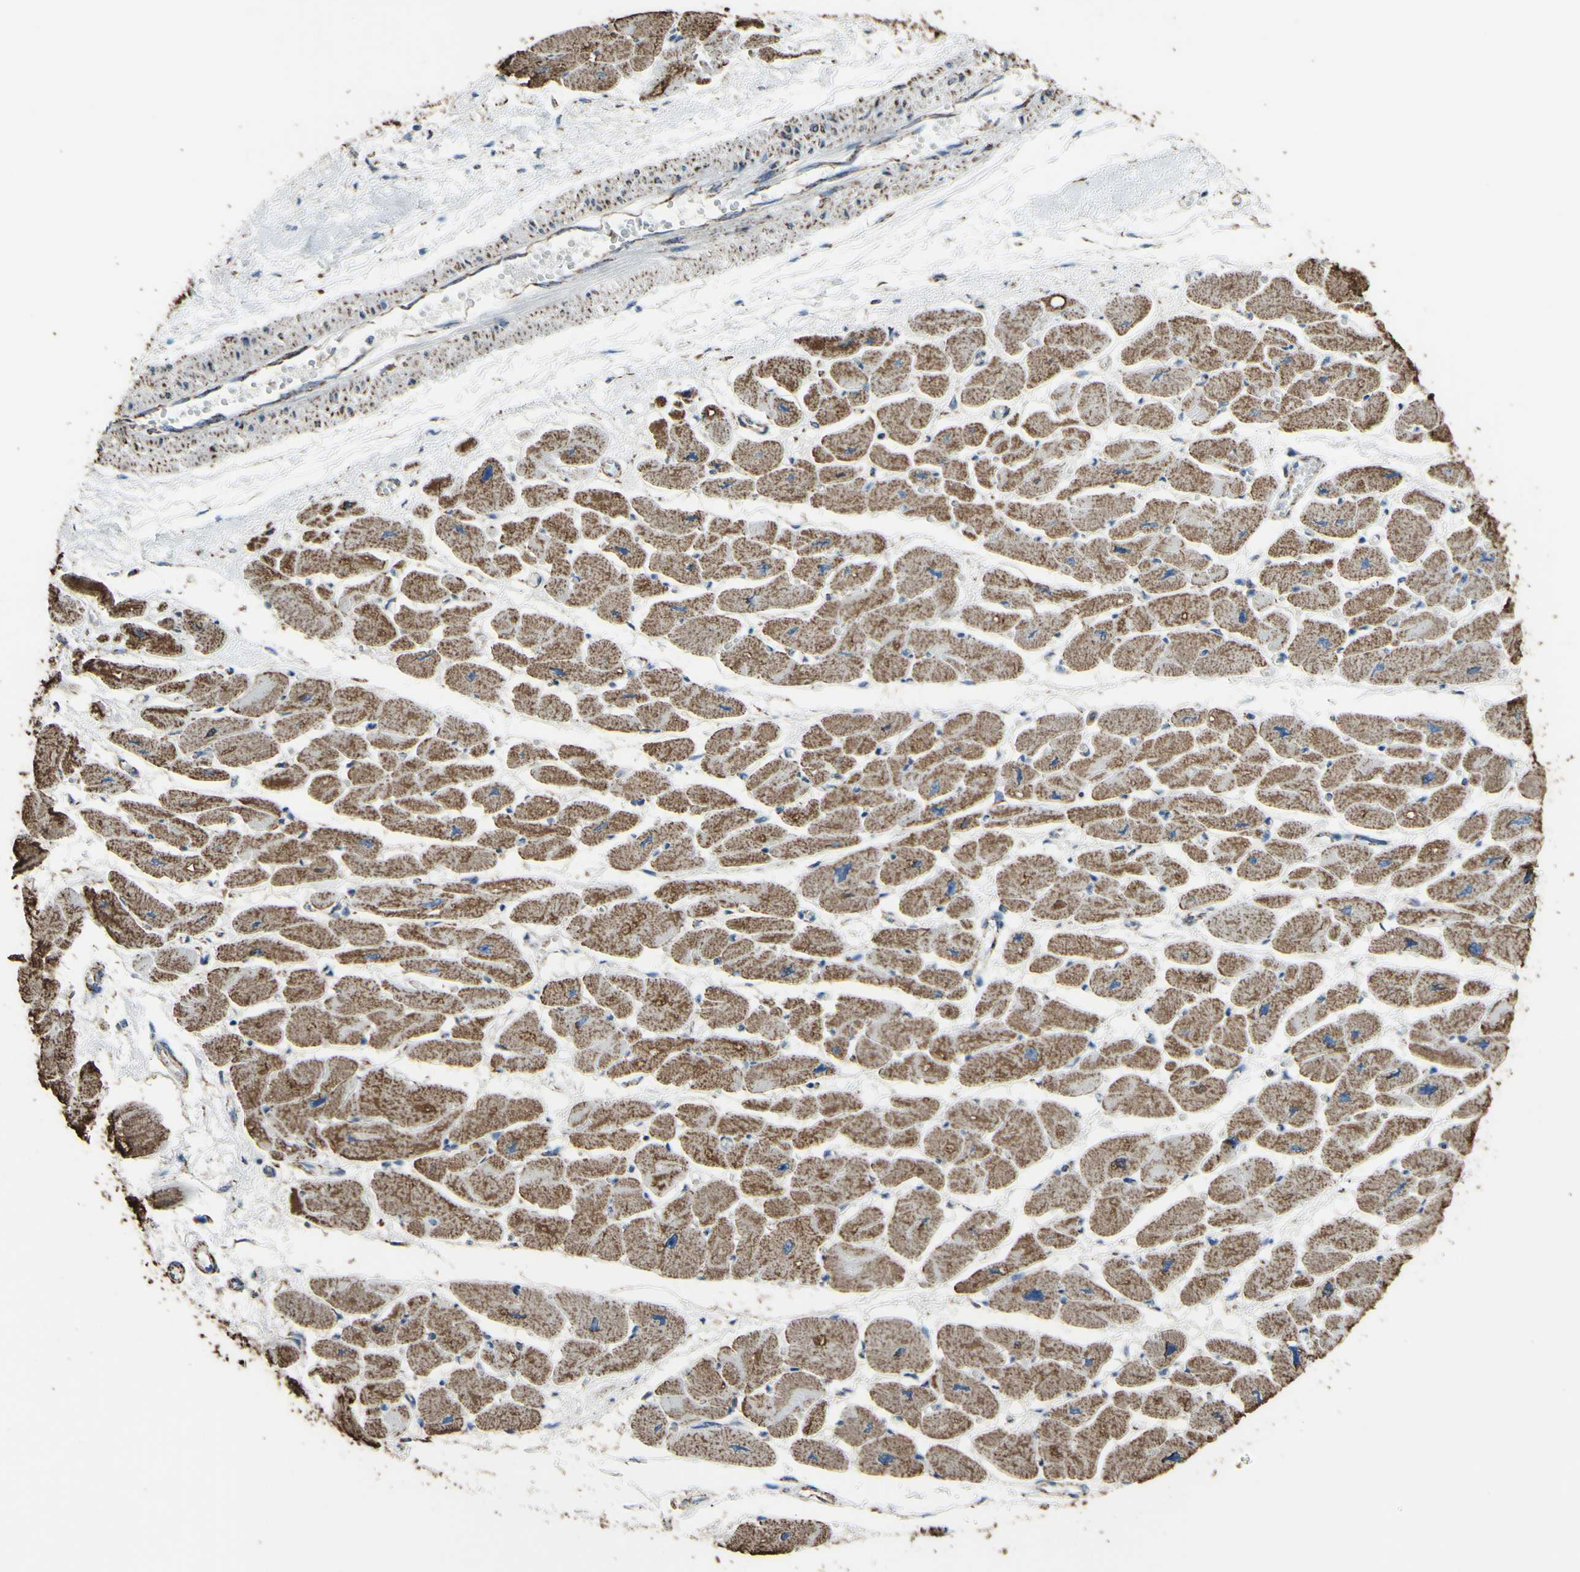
{"staining": {"intensity": "moderate", "quantity": ">75%", "location": "cytoplasmic/membranous"}, "tissue": "heart muscle", "cell_type": "Cardiomyocytes", "image_type": "normal", "snomed": [{"axis": "morphology", "description": "Normal tissue, NOS"}, {"axis": "topography", "description": "Heart"}], "caption": "DAB (3,3'-diaminobenzidine) immunohistochemical staining of unremarkable heart muscle exhibits moderate cytoplasmic/membranous protein staining in approximately >75% of cardiomyocytes.", "gene": "CMKLR2", "patient": {"sex": "female", "age": 54}}